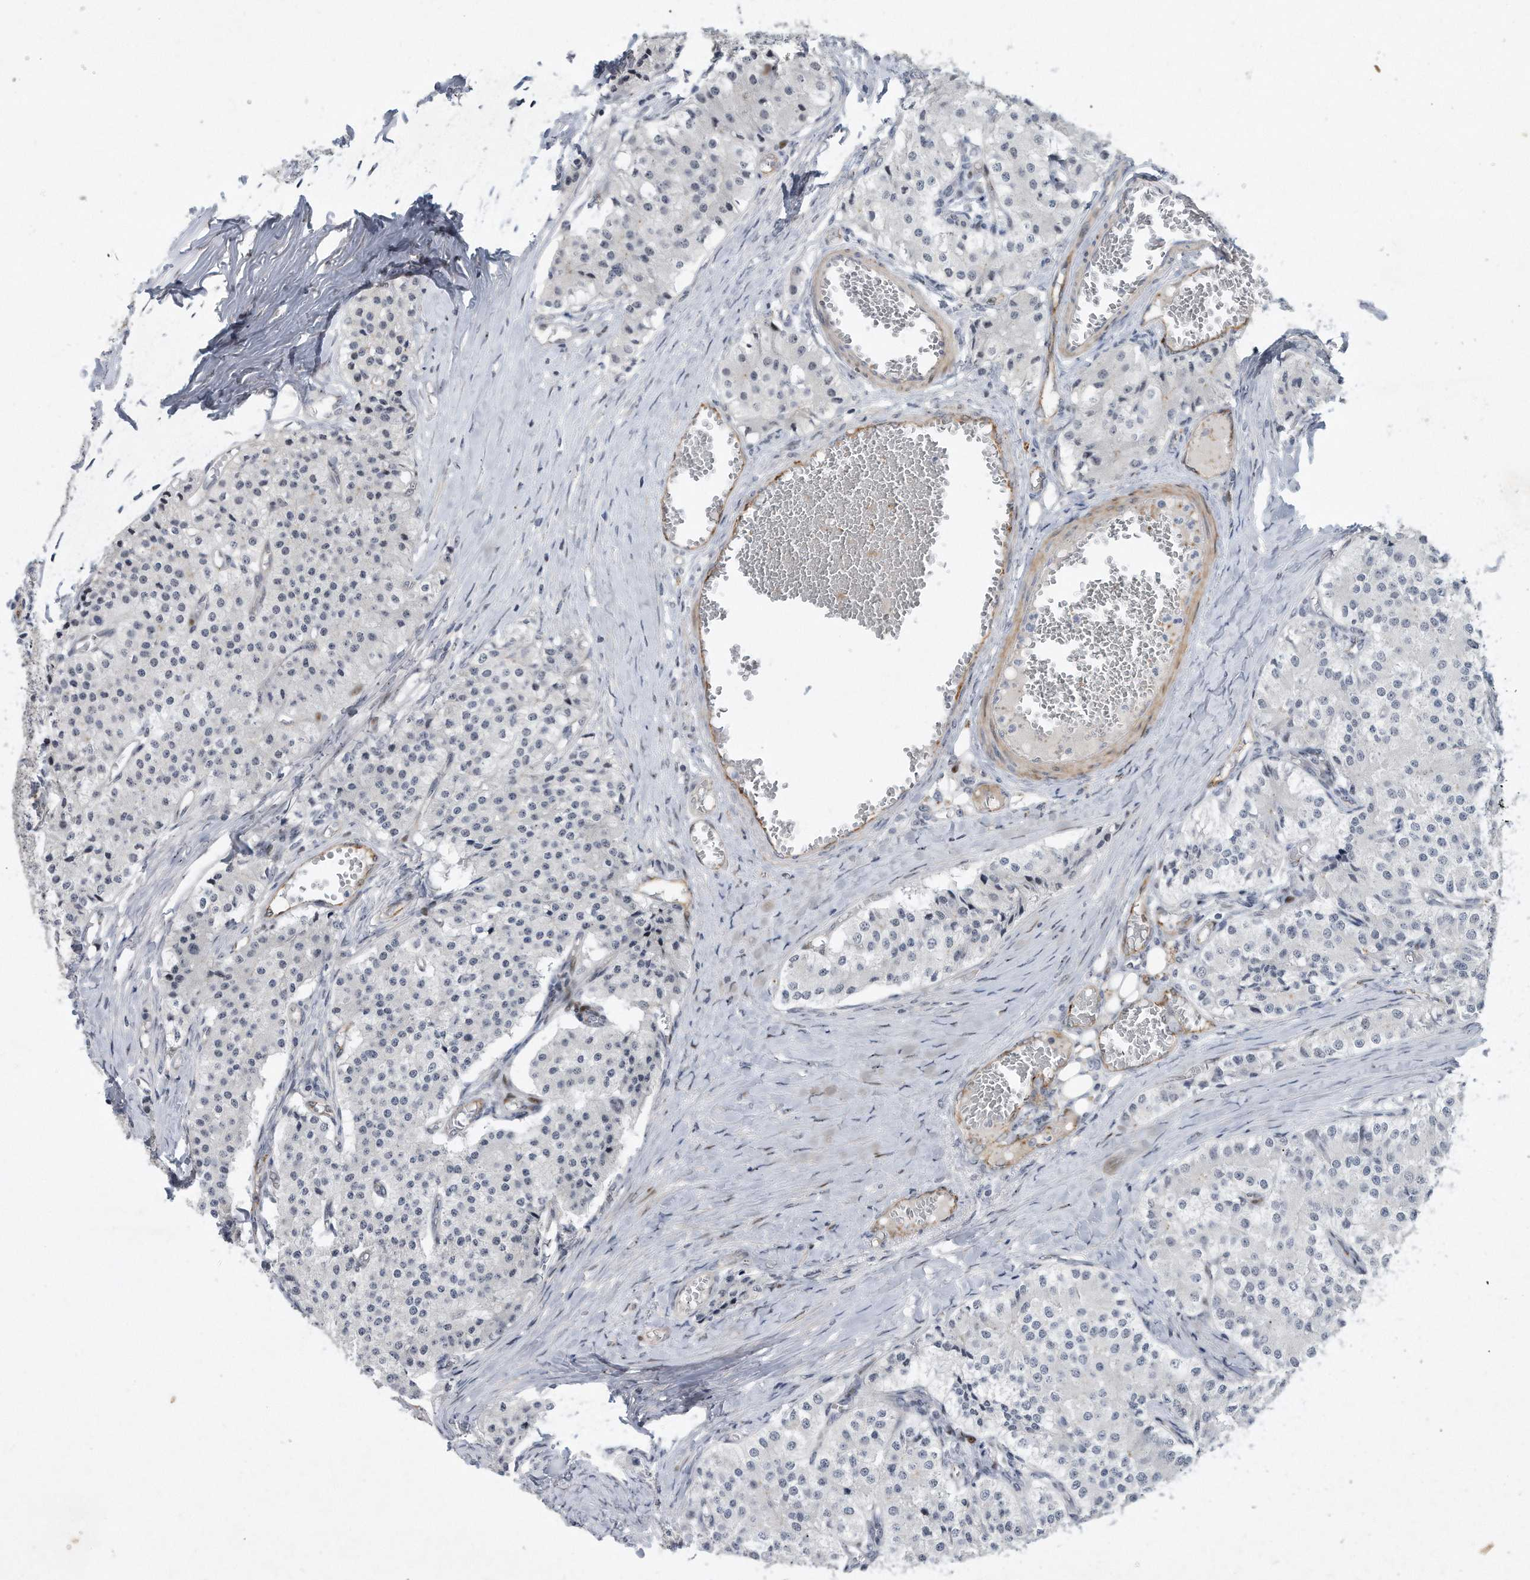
{"staining": {"intensity": "negative", "quantity": "none", "location": "none"}, "tissue": "carcinoid", "cell_type": "Tumor cells", "image_type": "cancer", "snomed": [{"axis": "morphology", "description": "Carcinoid, malignant, NOS"}, {"axis": "topography", "description": "Colon"}], "caption": "Micrograph shows no protein expression in tumor cells of carcinoid tissue.", "gene": "PGBD2", "patient": {"sex": "female", "age": 52}}